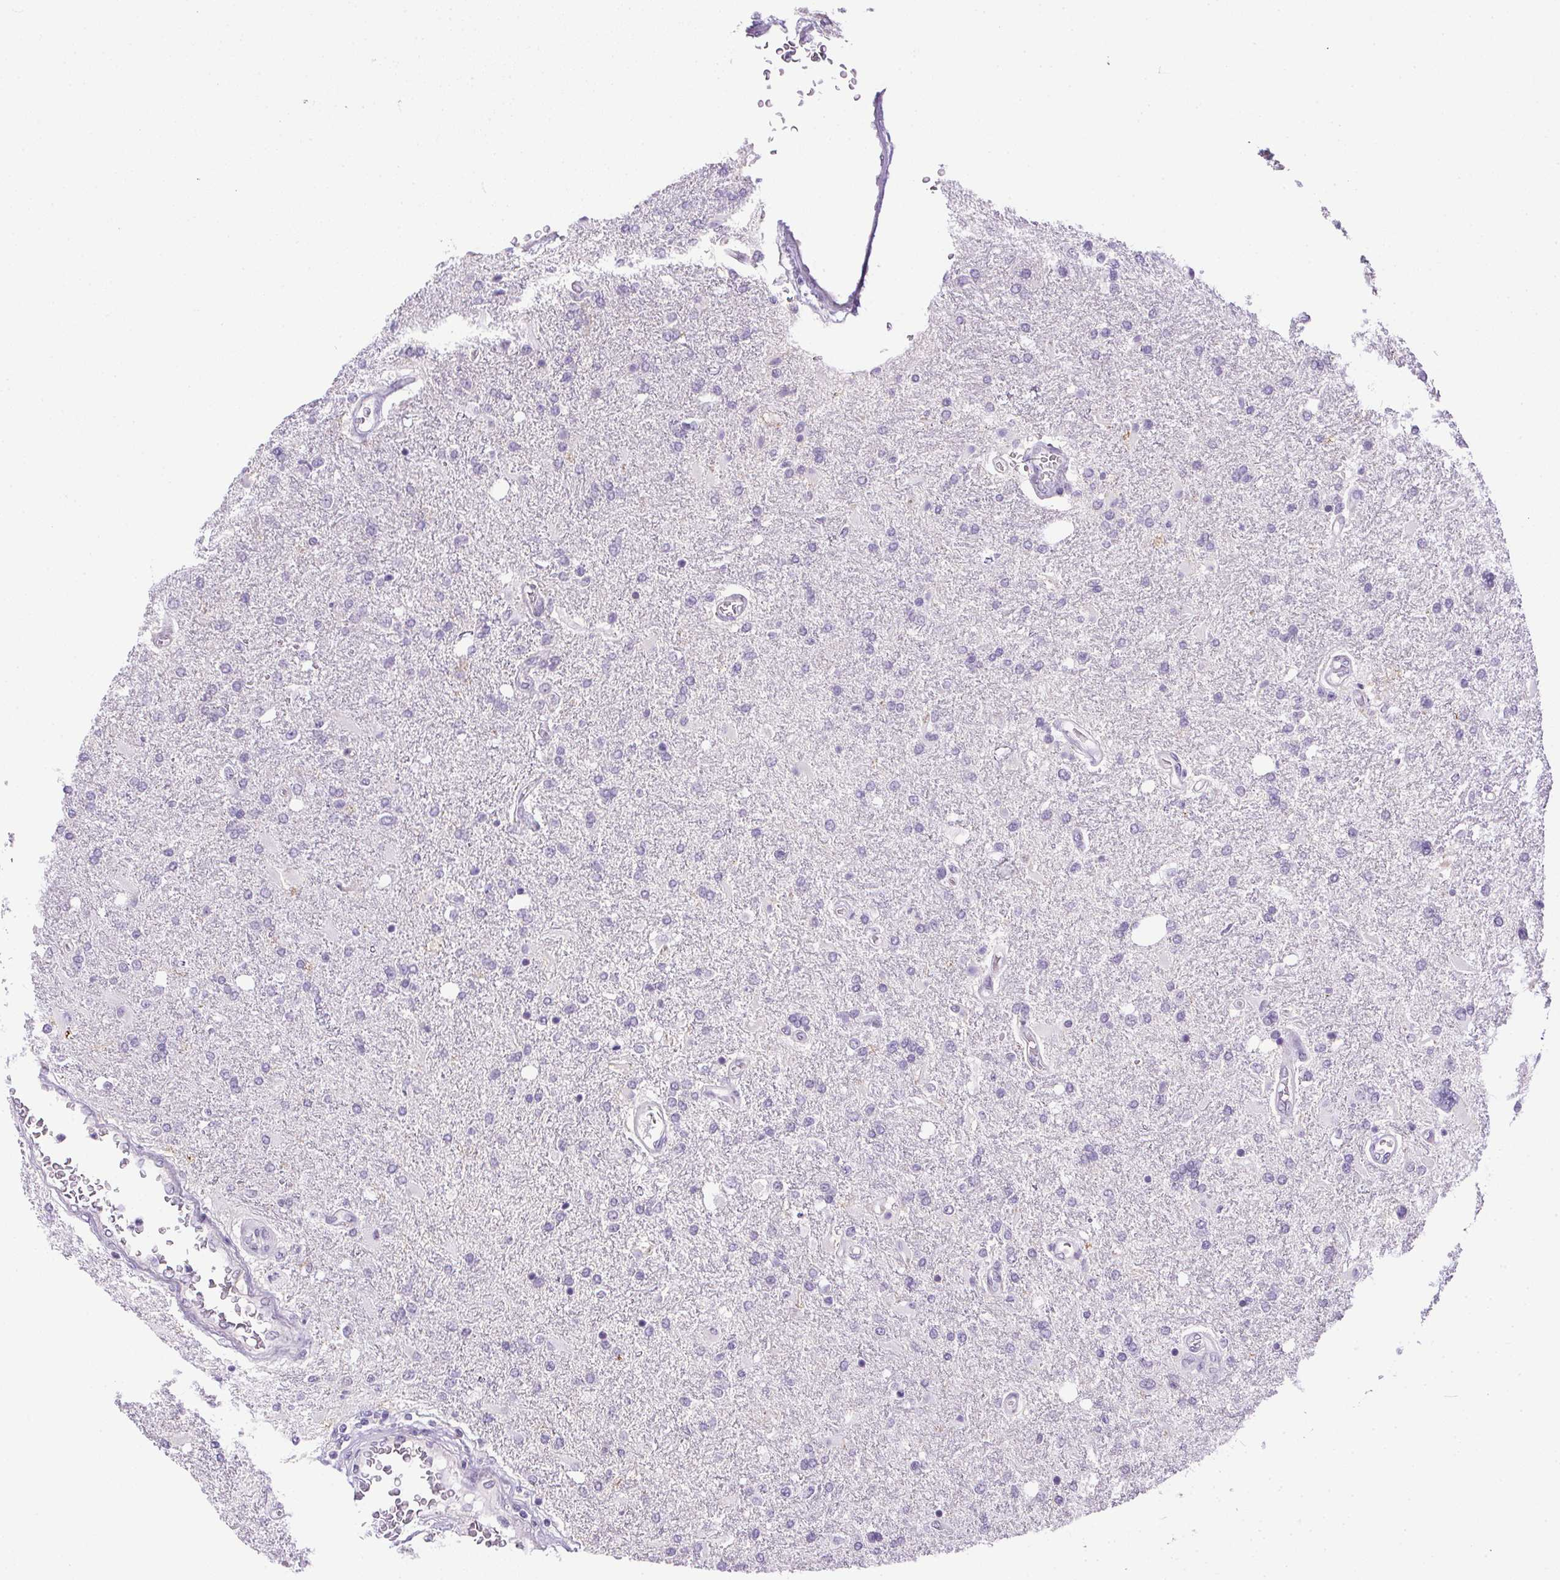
{"staining": {"intensity": "negative", "quantity": "none", "location": "none"}, "tissue": "glioma", "cell_type": "Tumor cells", "image_type": "cancer", "snomed": [{"axis": "morphology", "description": "Glioma, malignant, High grade"}, {"axis": "topography", "description": "Cerebral cortex"}], "caption": "The histopathology image shows no significant positivity in tumor cells of glioma.", "gene": "PRL", "patient": {"sex": "male", "age": 79}}